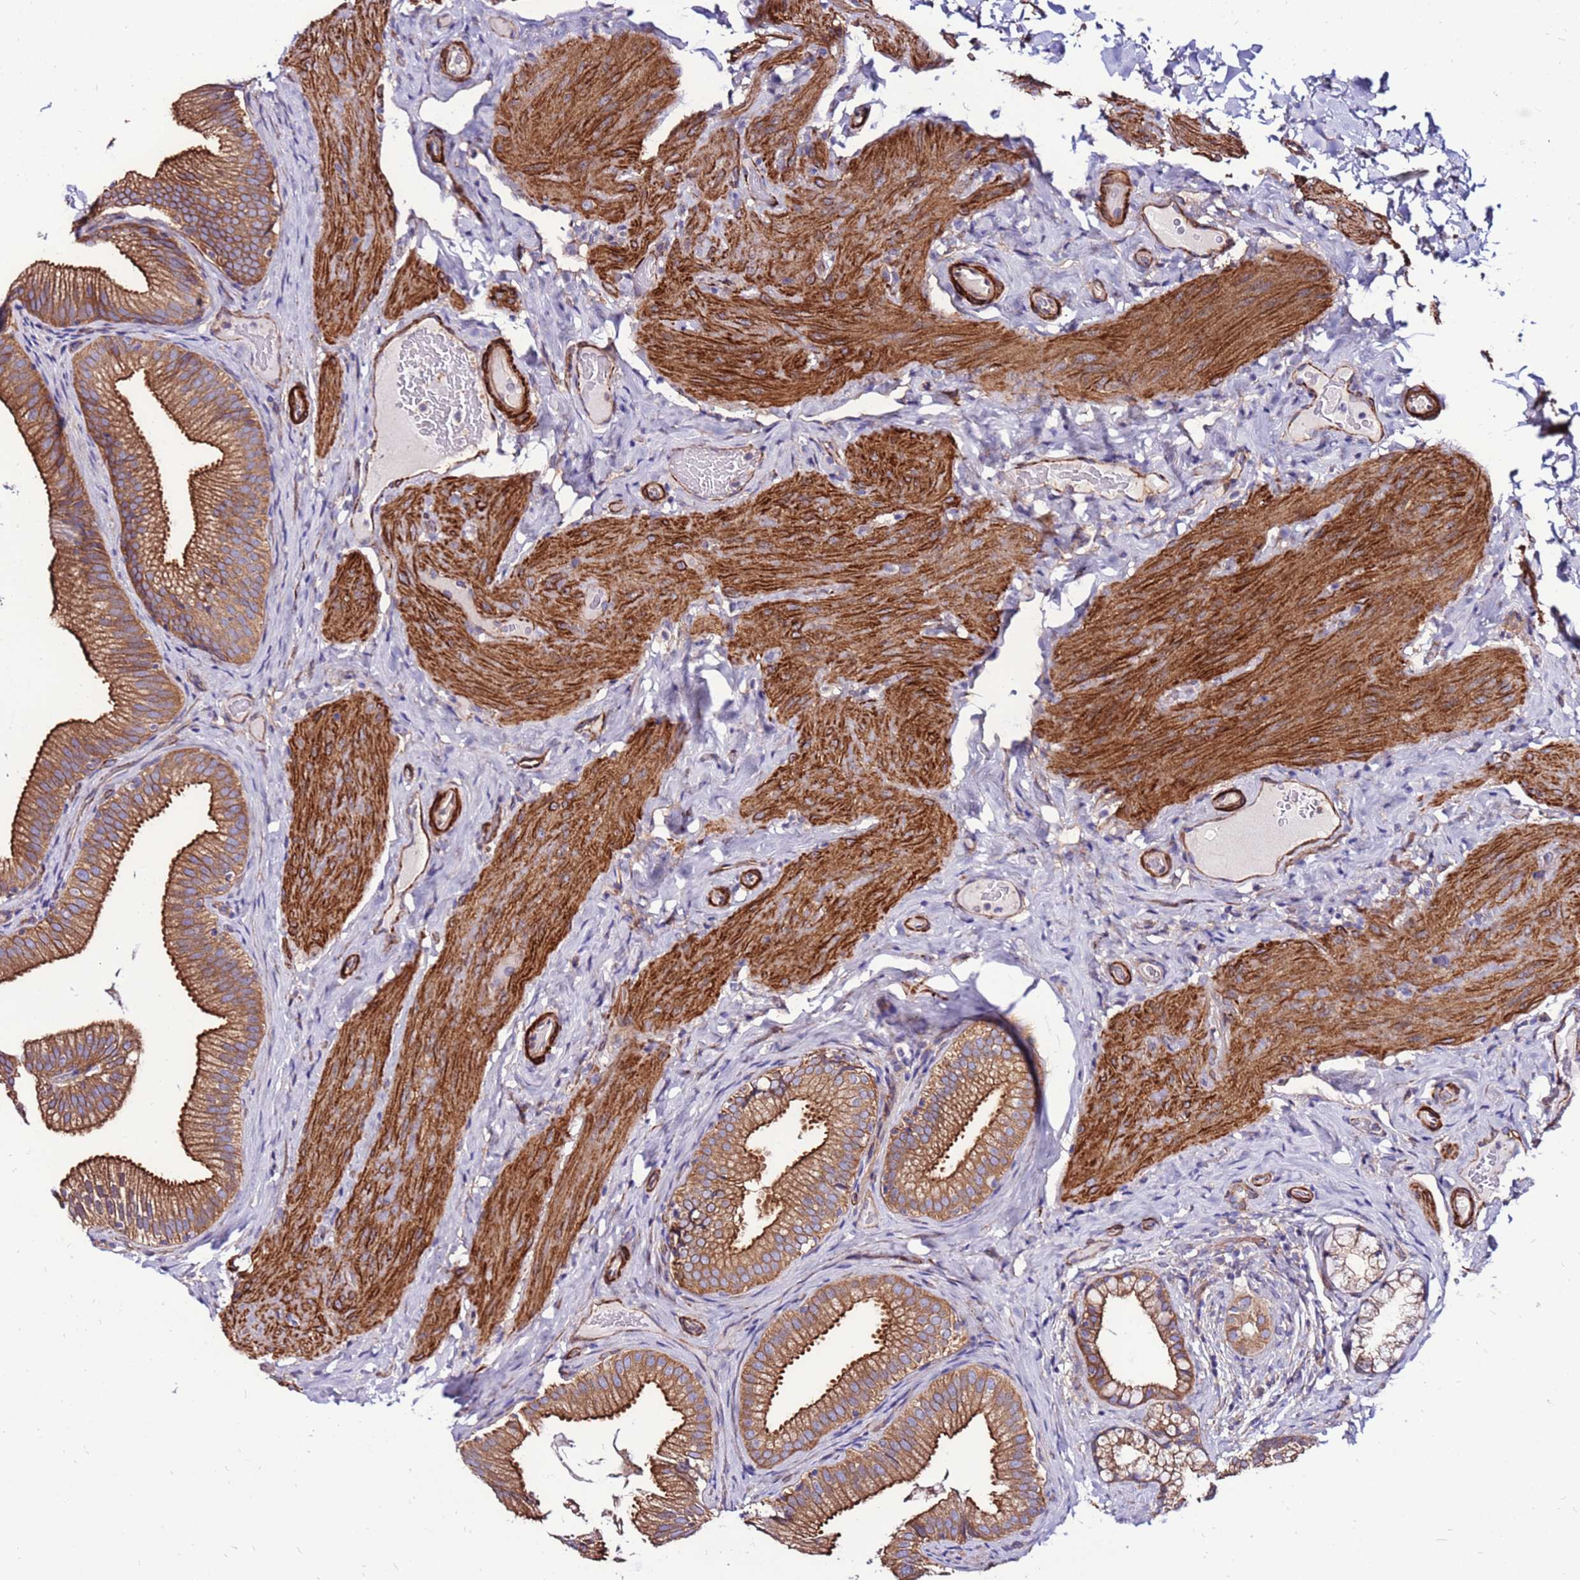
{"staining": {"intensity": "strong", "quantity": ">75%", "location": "cytoplasmic/membranous"}, "tissue": "gallbladder", "cell_type": "Glandular cells", "image_type": "normal", "snomed": [{"axis": "morphology", "description": "Normal tissue, NOS"}, {"axis": "topography", "description": "Gallbladder"}], "caption": "Gallbladder stained with immunohistochemistry reveals strong cytoplasmic/membranous positivity in about >75% of glandular cells.", "gene": "EI24", "patient": {"sex": "female", "age": 30}}